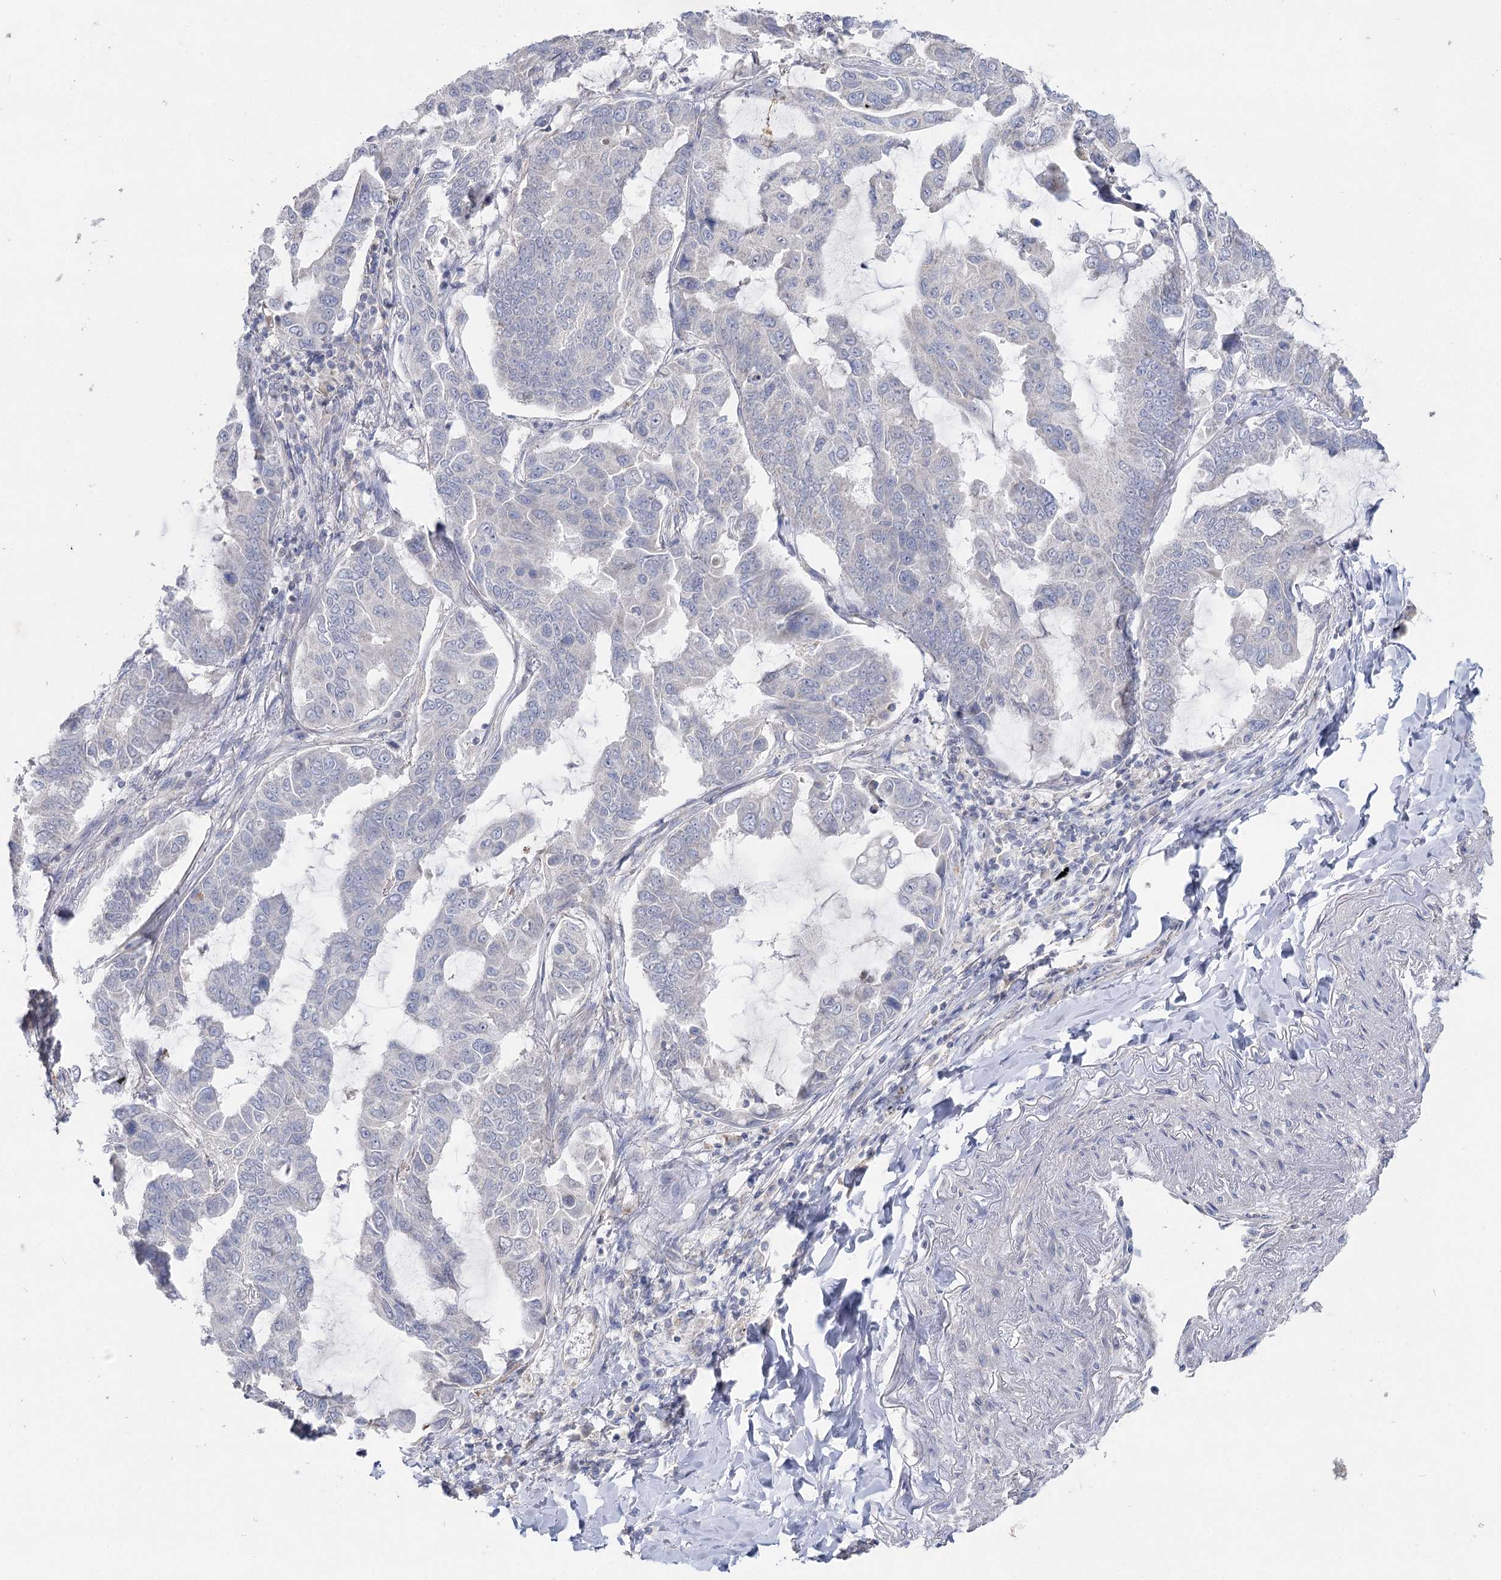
{"staining": {"intensity": "negative", "quantity": "none", "location": "none"}, "tissue": "lung cancer", "cell_type": "Tumor cells", "image_type": "cancer", "snomed": [{"axis": "morphology", "description": "Adenocarcinoma, NOS"}, {"axis": "topography", "description": "Lung"}], "caption": "High magnification brightfield microscopy of lung cancer stained with DAB (brown) and counterstained with hematoxylin (blue): tumor cells show no significant staining. (DAB (3,3'-diaminobenzidine) immunohistochemistry visualized using brightfield microscopy, high magnification).", "gene": "TMEM187", "patient": {"sex": "male", "age": 64}}